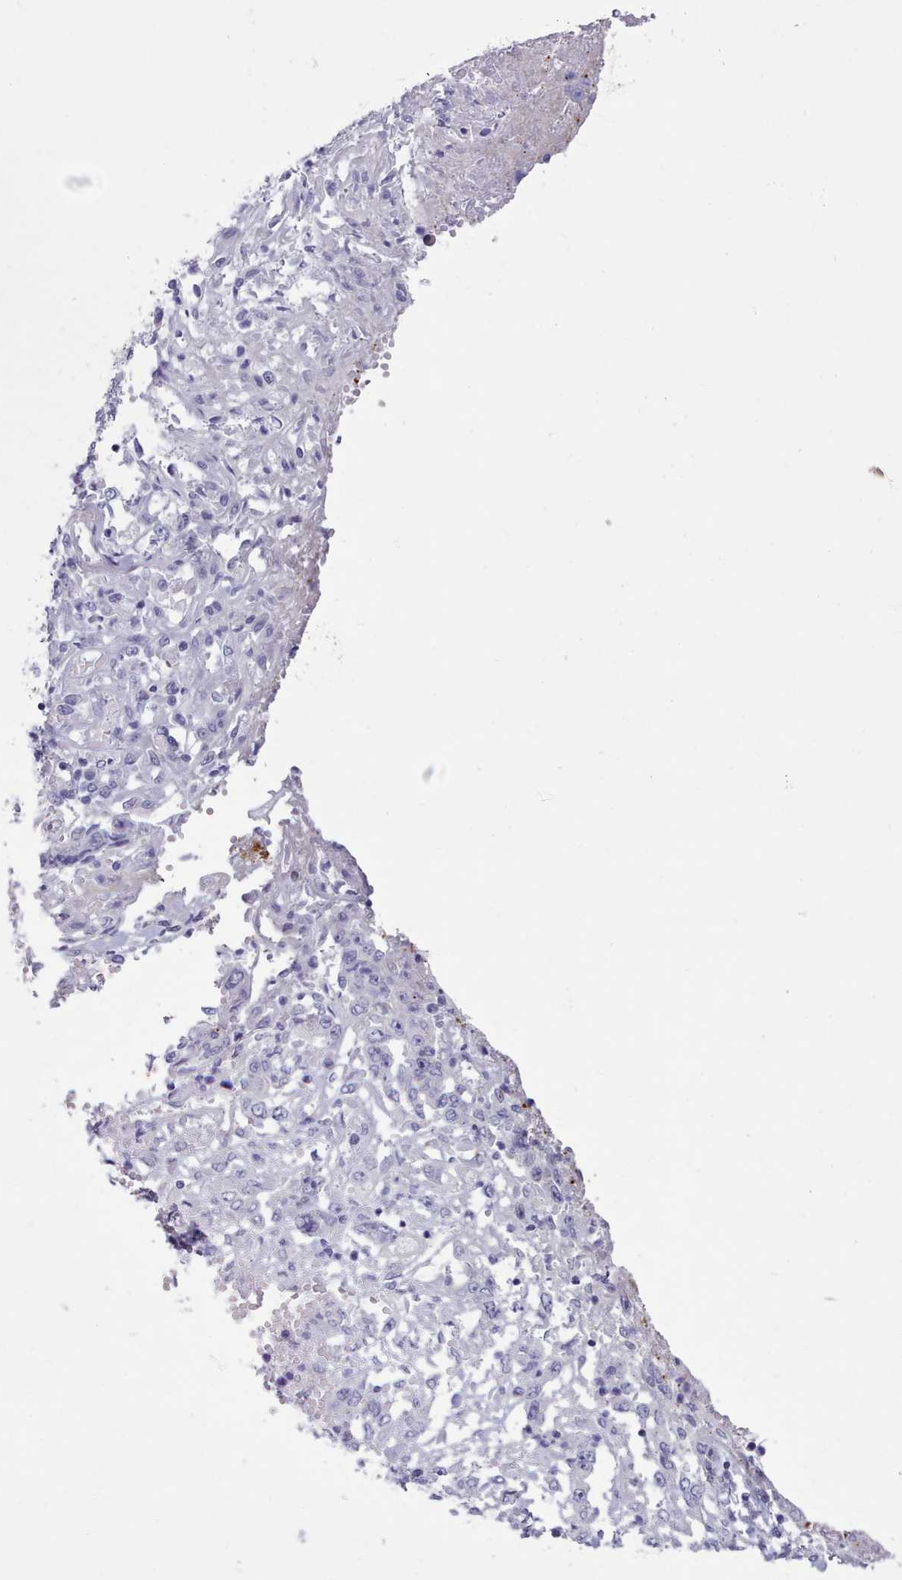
{"staining": {"intensity": "negative", "quantity": "none", "location": "none"}, "tissue": "stomach cancer", "cell_type": "Tumor cells", "image_type": "cancer", "snomed": [{"axis": "morphology", "description": "Adenocarcinoma, NOS"}, {"axis": "topography", "description": "Stomach, upper"}], "caption": "High magnification brightfield microscopy of stomach cancer stained with DAB (brown) and counterstained with hematoxylin (blue): tumor cells show no significant staining. The staining was performed using DAB to visualize the protein expression in brown, while the nuclei were stained in blue with hematoxylin (Magnification: 20x).", "gene": "TMEM253", "patient": {"sex": "male", "age": 62}}